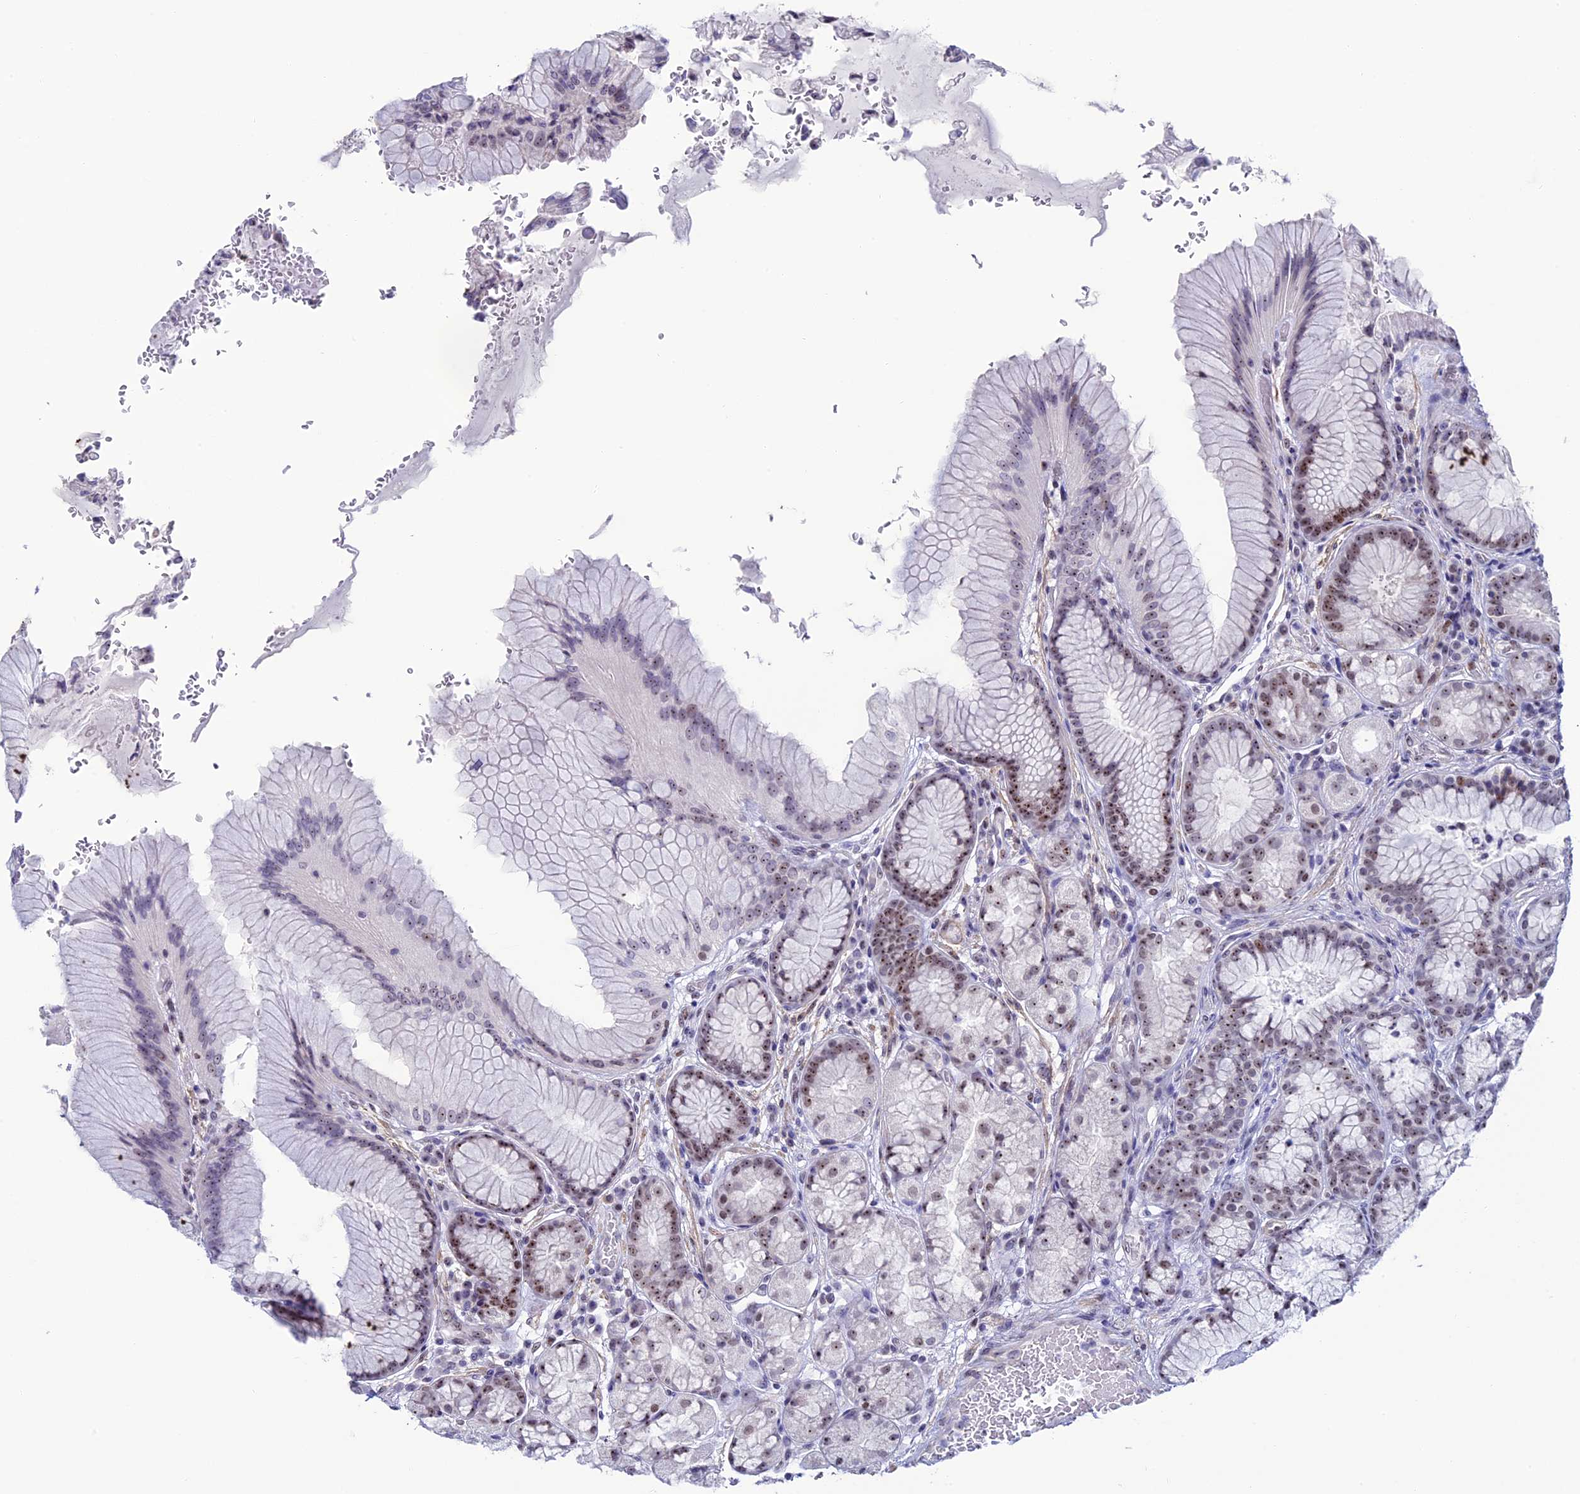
{"staining": {"intensity": "moderate", "quantity": ">75%", "location": "nuclear"}, "tissue": "stomach", "cell_type": "Glandular cells", "image_type": "normal", "snomed": [{"axis": "morphology", "description": "Normal tissue, NOS"}, {"axis": "topography", "description": "Stomach"}], "caption": "This image reveals IHC staining of normal human stomach, with medium moderate nuclear staining in approximately >75% of glandular cells.", "gene": "CCDC86", "patient": {"sex": "male", "age": 63}}